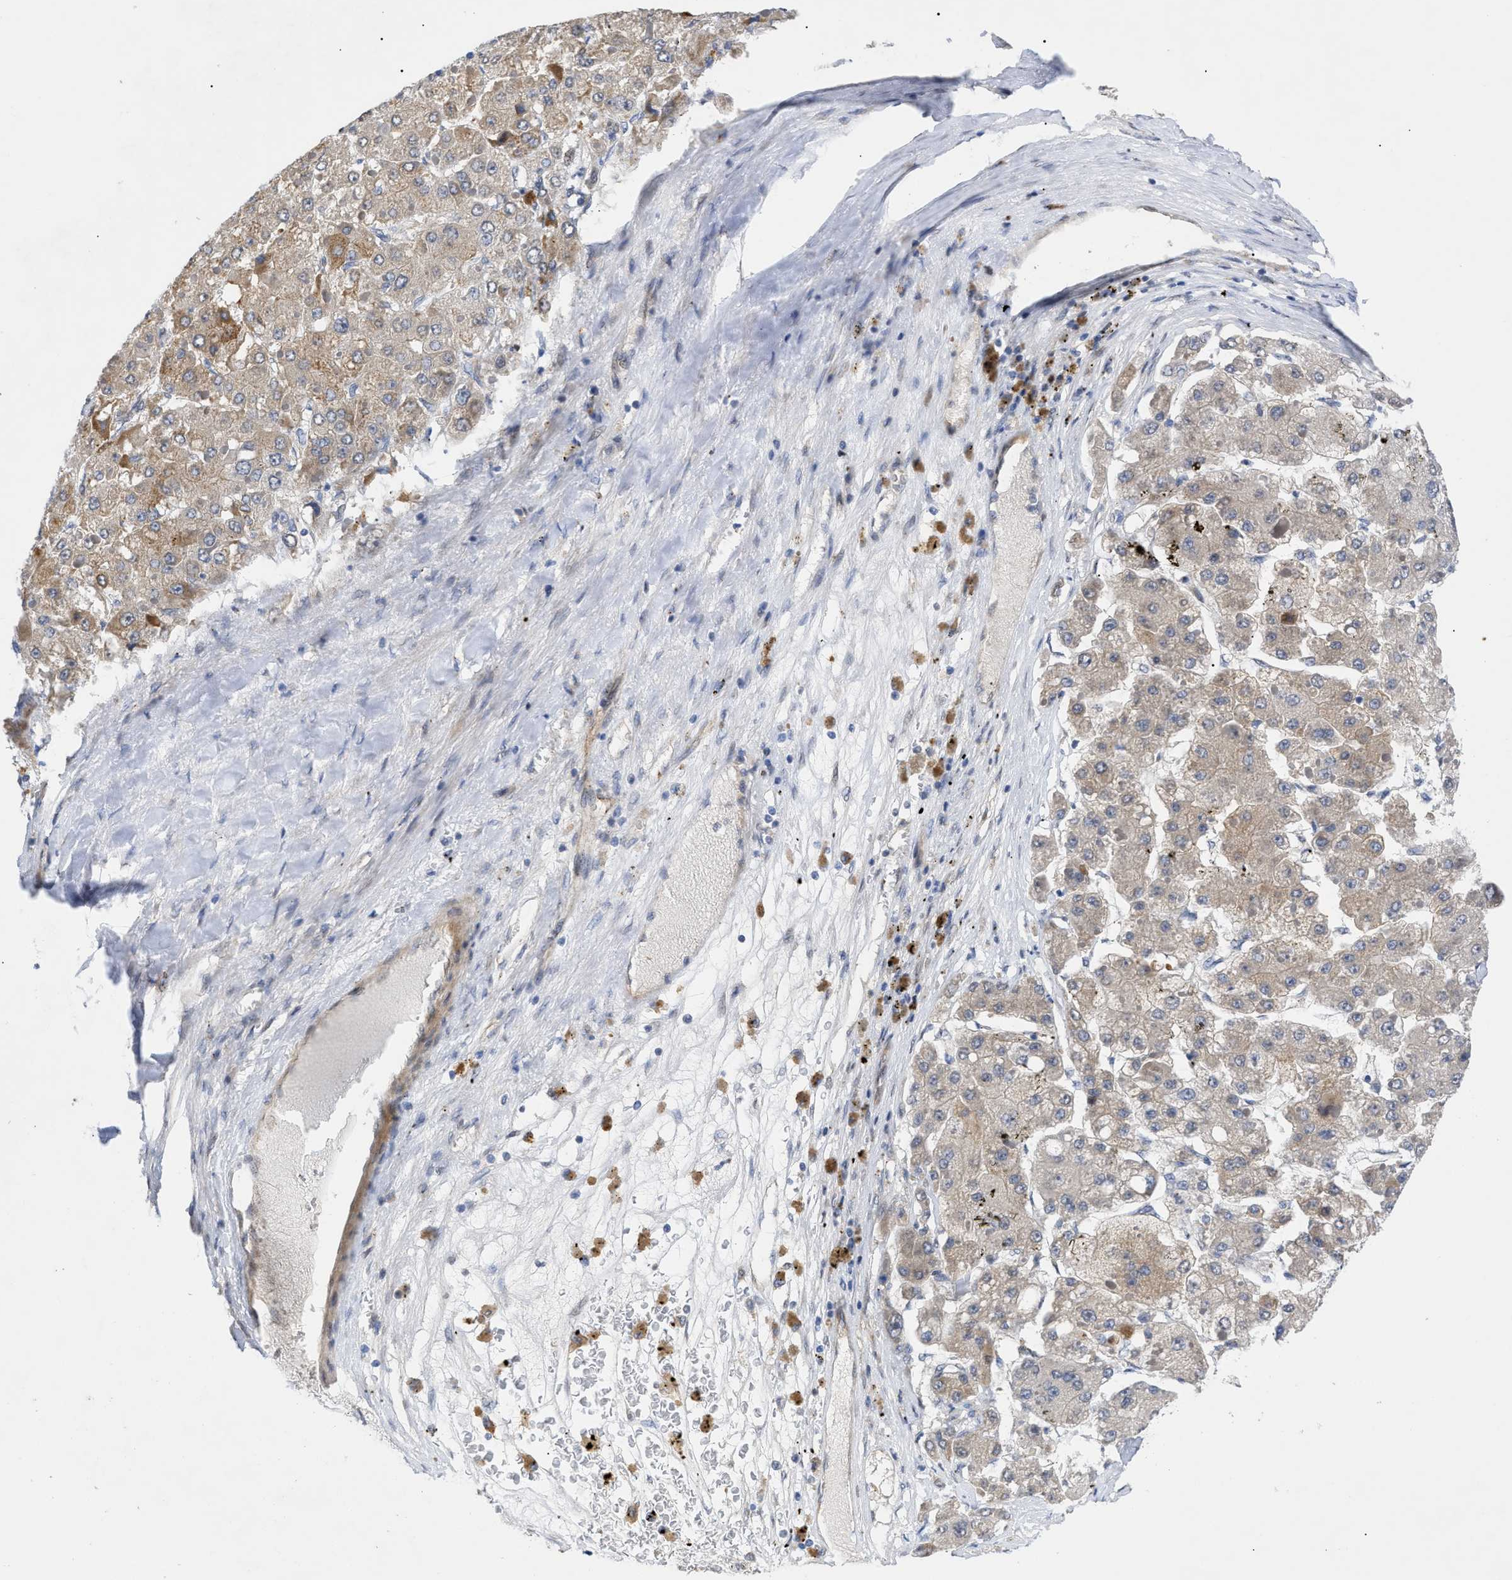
{"staining": {"intensity": "weak", "quantity": ">75%", "location": "cytoplasmic/membranous"}, "tissue": "liver cancer", "cell_type": "Tumor cells", "image_type": "cancer", "snomed": [{"axis": "morphology", "description": "Carcinoma, Hepatocellular, NOS"}, {"axis": "topography", "description": "Liver"}], "caption": "Immunohistochemical staining of liver hepatocellular carcinoma exhibits weak cytoplasmic/membranous protein positivity in approximately >75% of tumor cells. (DAB (3,3'-diaminobenzidine) = brown stain, brightfield microscopy at high magnification).", "gene": "SFXN5", "patient": {"sex": "female", "age": 73}}